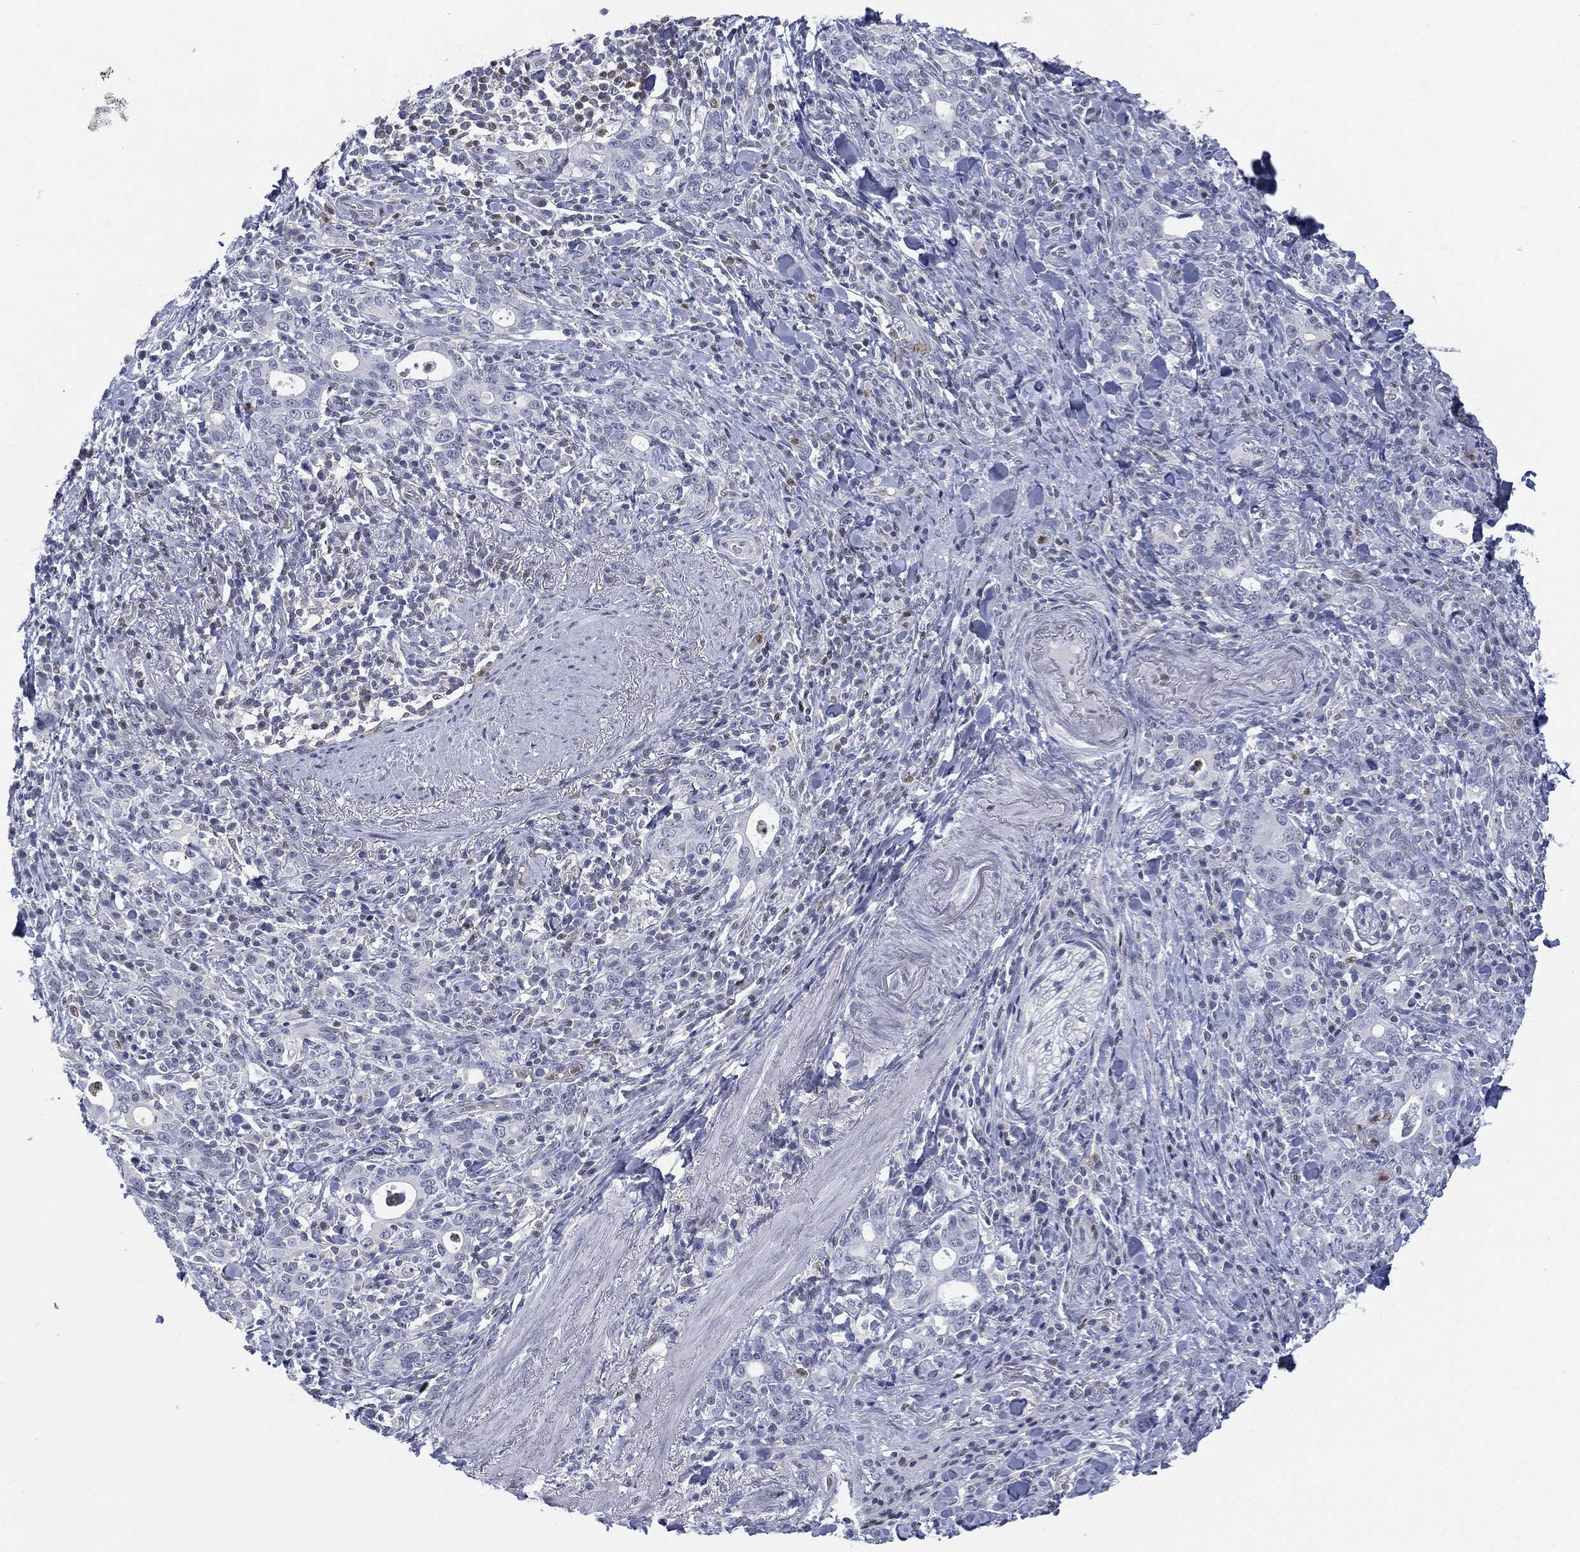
{"staining": {"intensity": "negative", "quantity": "none", "location": "none"}, "tissue": "stomach cancer", "cell_type": "Tumor cells", "image_type": "cancer", "snomed": [{"axis": "morphology", "description": "Adenocarcinoma, NOS"}, {"axis": "topography", "description": "Stomach"}], "caption": "This is a histopathology image of immunohistochemistry (IHC) staining of stomach cancer, which shows no expression in tumor cells.", "gene": "ZNF711", "patient": {"sex": "male", "age": 79}}